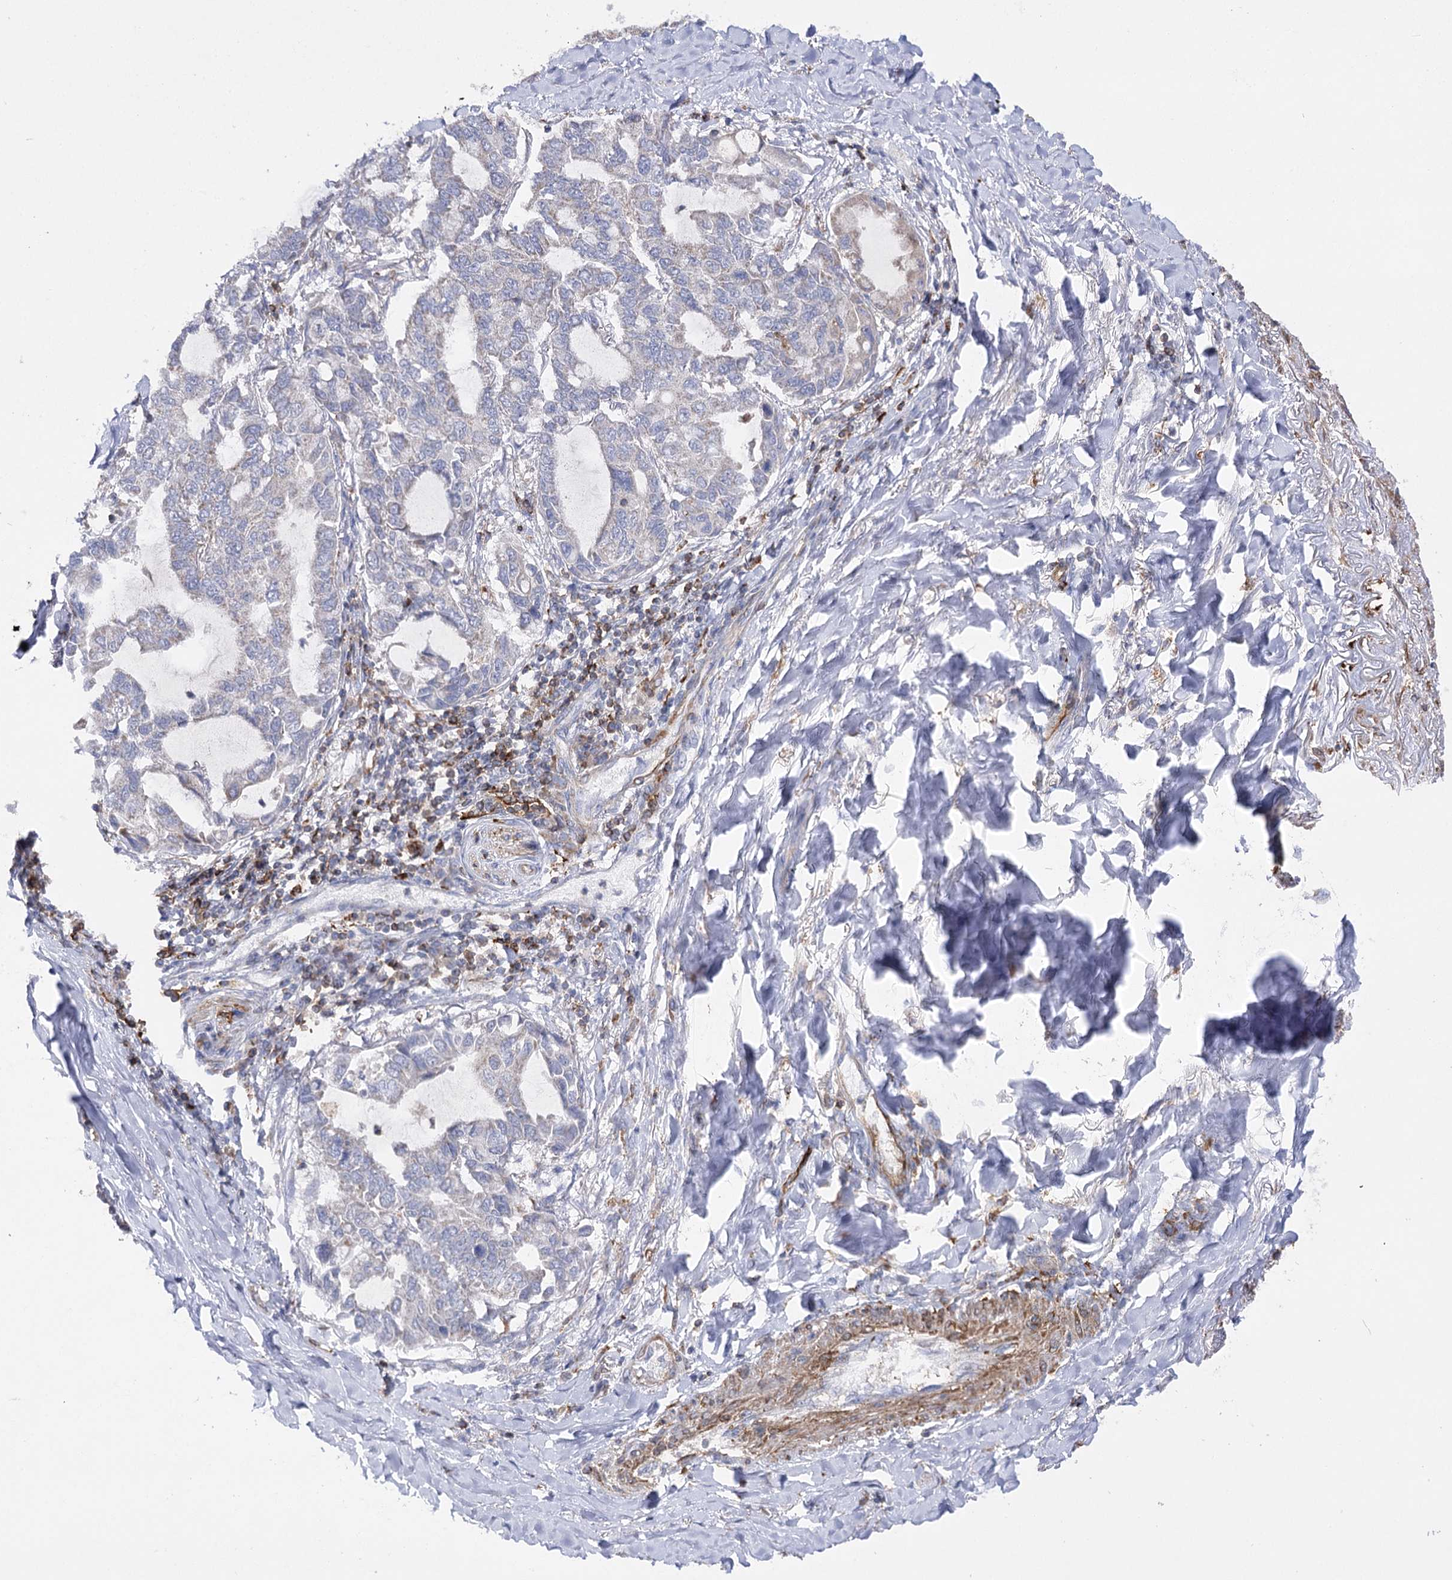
{"staining": {"intensity": "negative", "quantity": "none", "location": "none"}, "tissue": "lung cancer", "cell_type": "Tumor cells", "image_type": "cancer", "snomed": [{"axis": "morphology", "description": "Adenocarcinoma, NOS"}, {"axis": "topography", "description": "Lung"}], "caption": "Tumor cells are negative for protein expression in human lung adenocarcinoma.", "gene": "COX15", "patient": {"sex": "male", "age": 64}}